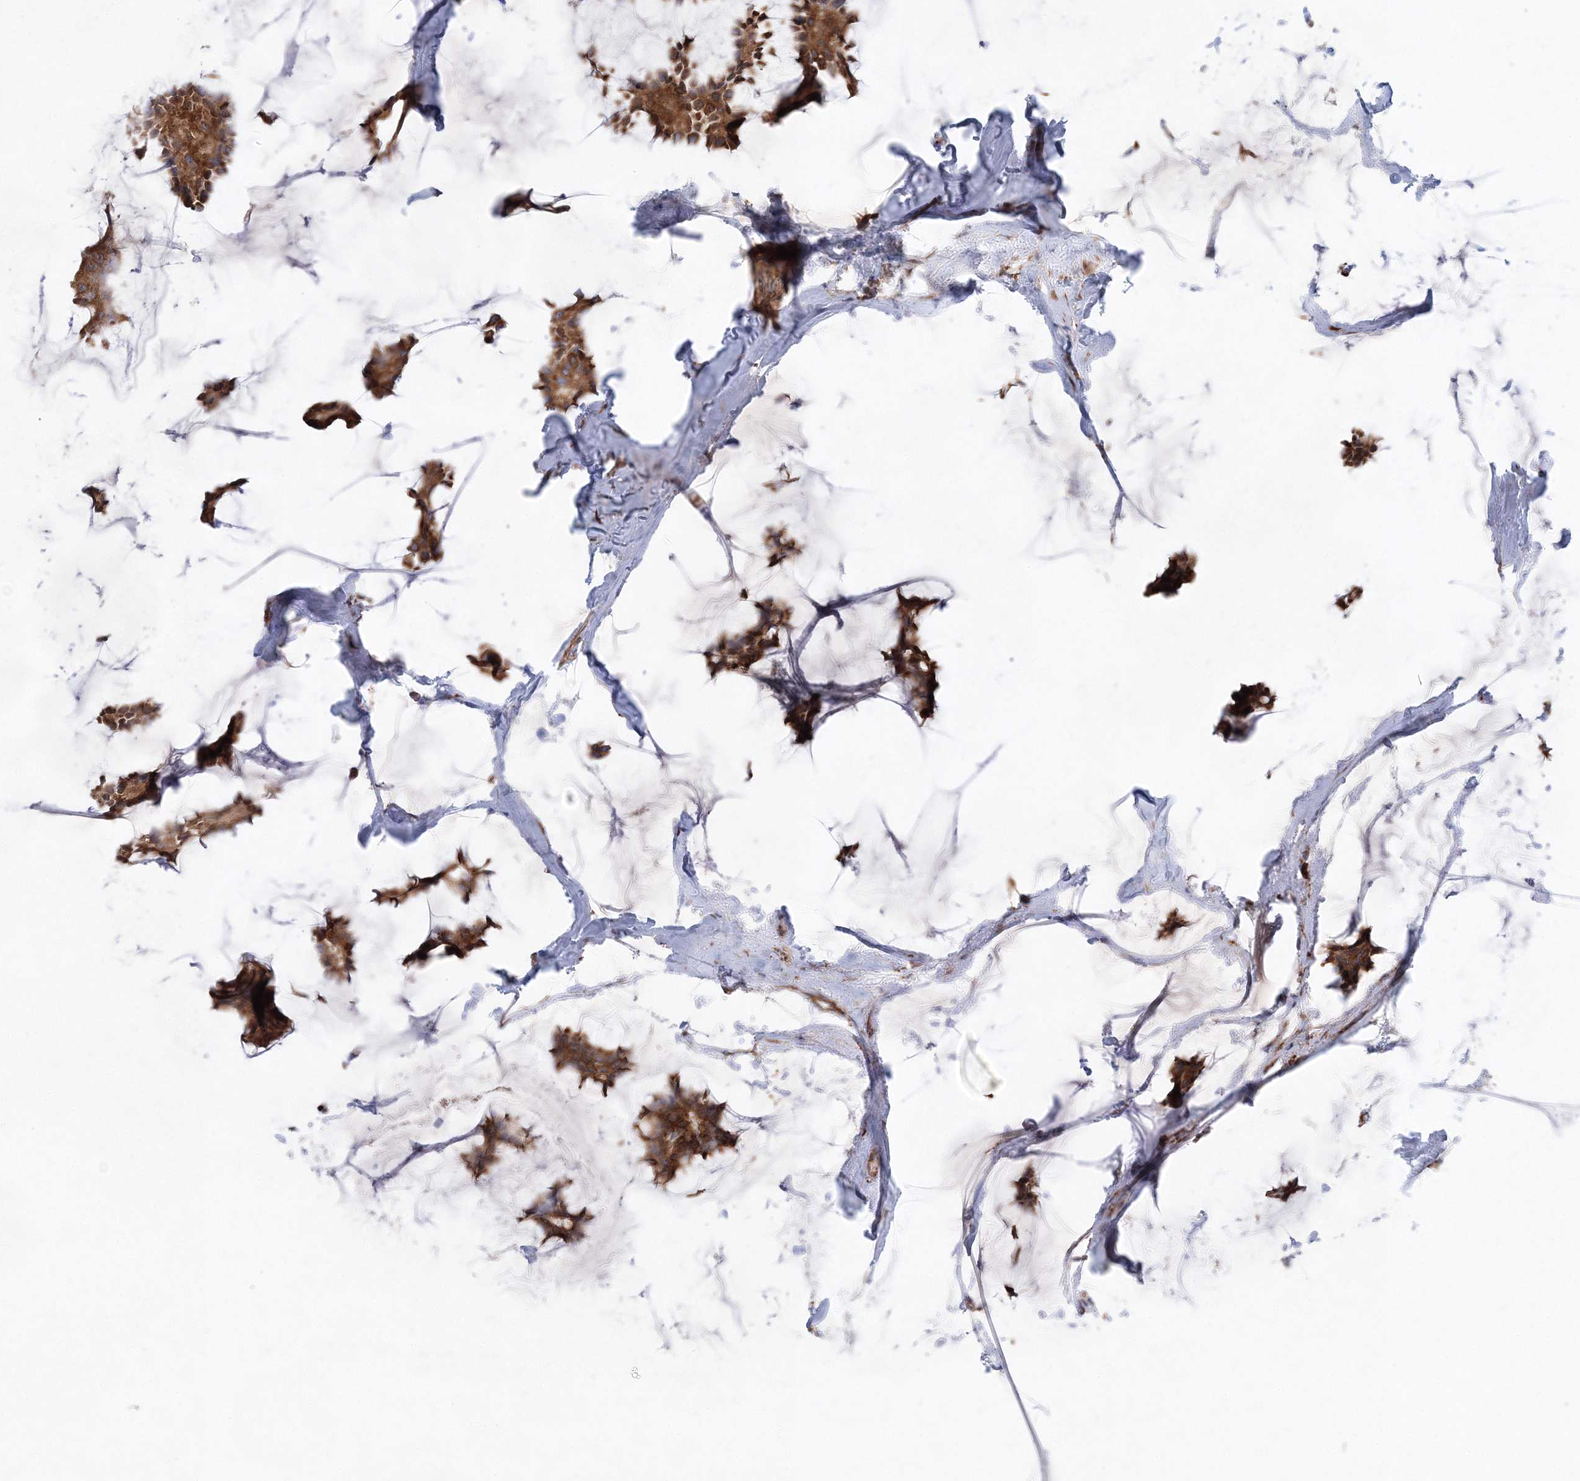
{"staining": {"intensity": "strong", "quantity": ">75%", "location": "cytoplasmic/membranous"}, "tissue": "breast cancer", "cell_type": "Tumor cells", "image_type": "cancer", "snomed": [{"axis": "morphology", "description": "Duct carcinoma"}, {"axis": "topography", "description": "Breast"}], "caption": "A high amount of strong cytoplasmic/membranous positivity is appreciated in about >75% of tumor cells in breast cancer (invasive ductal carcinoma) tissue. Using DAB (3,3'-diaminobenzidine) (brown) and hematoxylin (blue) stains, captured at high magnification using brightfield microscopy.", "gene": "ZFYVE16", "patient": {"sex": "female", "age": 93}}